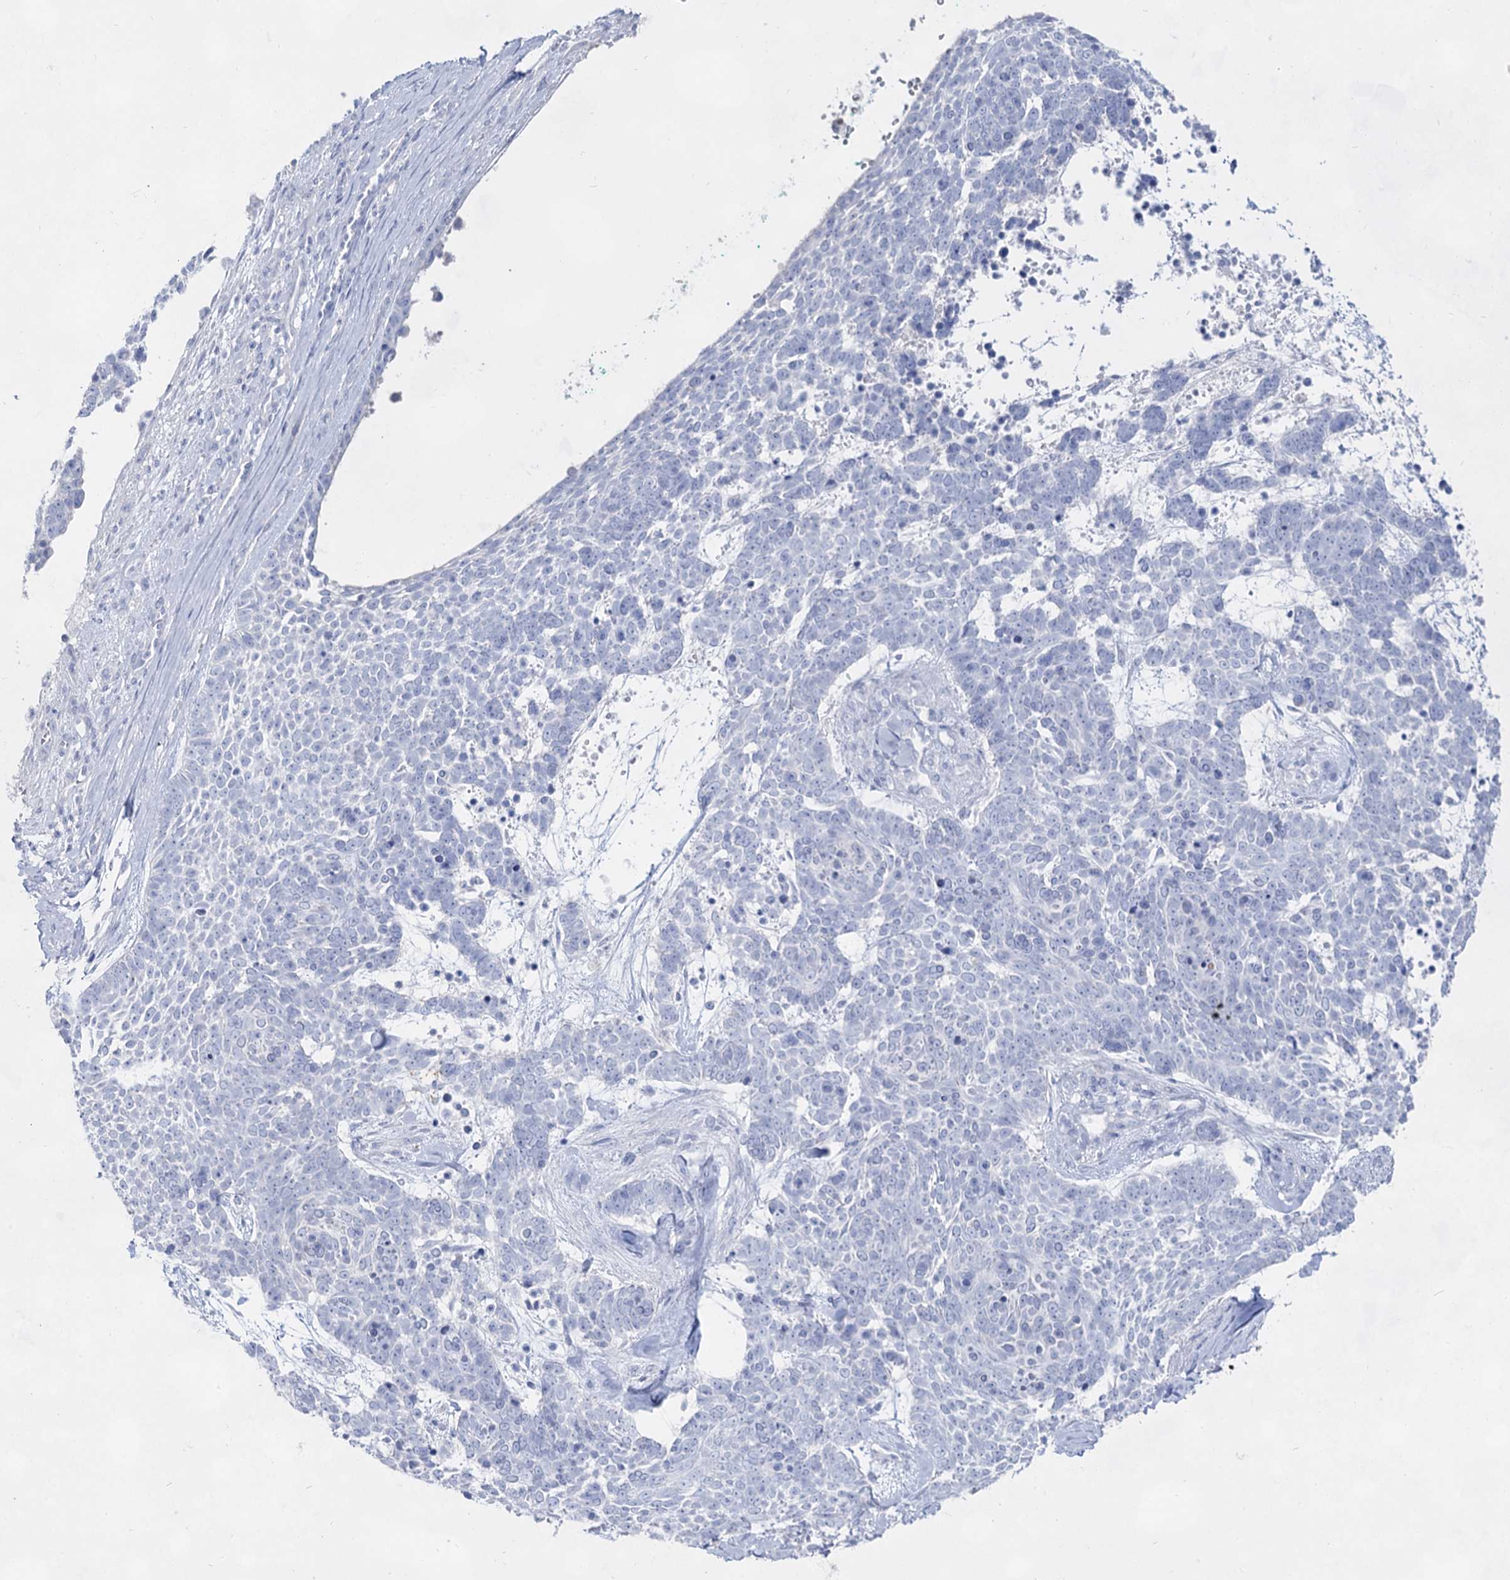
{"staining": {"intensity": "negative", "quantity": "none", "location": "none"}, "tissue": "skin cancer", "cell_type": "Tumor cells", "image_type": "cancer", "snomed": [{"axis": "morphology", "description": "Basal cell carcinoma"}, {"axis": "topography", "description": "Skin"}], "caption": "IHC of skin cancer (basal cell carcinoma) shows no positivity in tumor cells.", "gene": "ACRV1", "patient": {"sex": "female", "age": 81}}